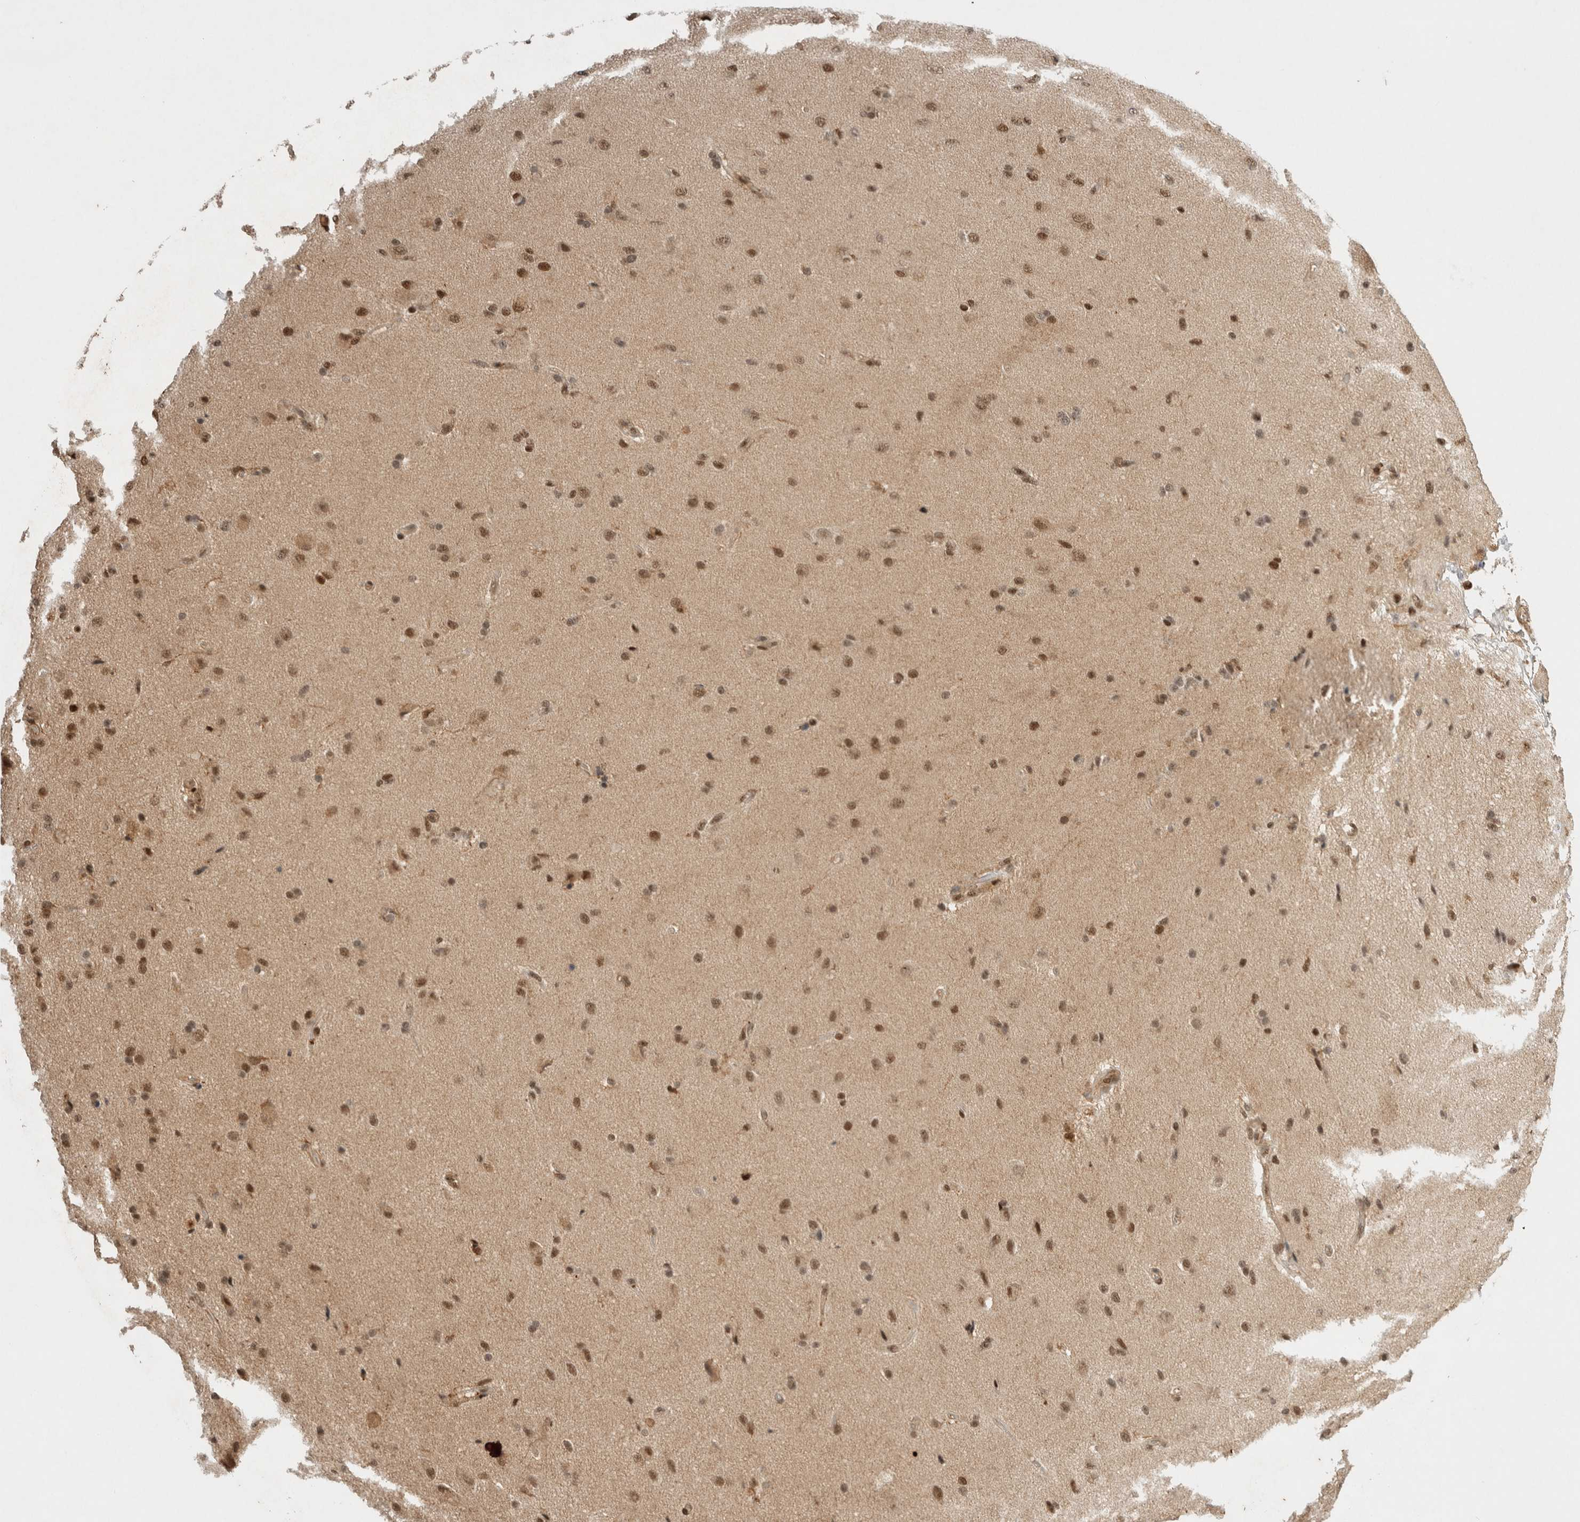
{"staining": {"intensity": "moderate", "quantity": ">75%", "location": "nuclear"}, "tissue": "glioma", "cell_type": "Tumor cells", "image_type": "cancer", "snomed": [{"axis": "morphology", "description": "Glioma, malignant, High grade"}, {"axis": "topography", "description": "Brain"}], "caption": "Malignant glioma (high-grade) stained with DAB (3,3'-diaminobenzidine) IHC demonstrates medium levels of moderate nuclear expression in about >75% of tumor cells.", "gene": "SNRNP40", "patient": {"sex": "male", "age": 72}}